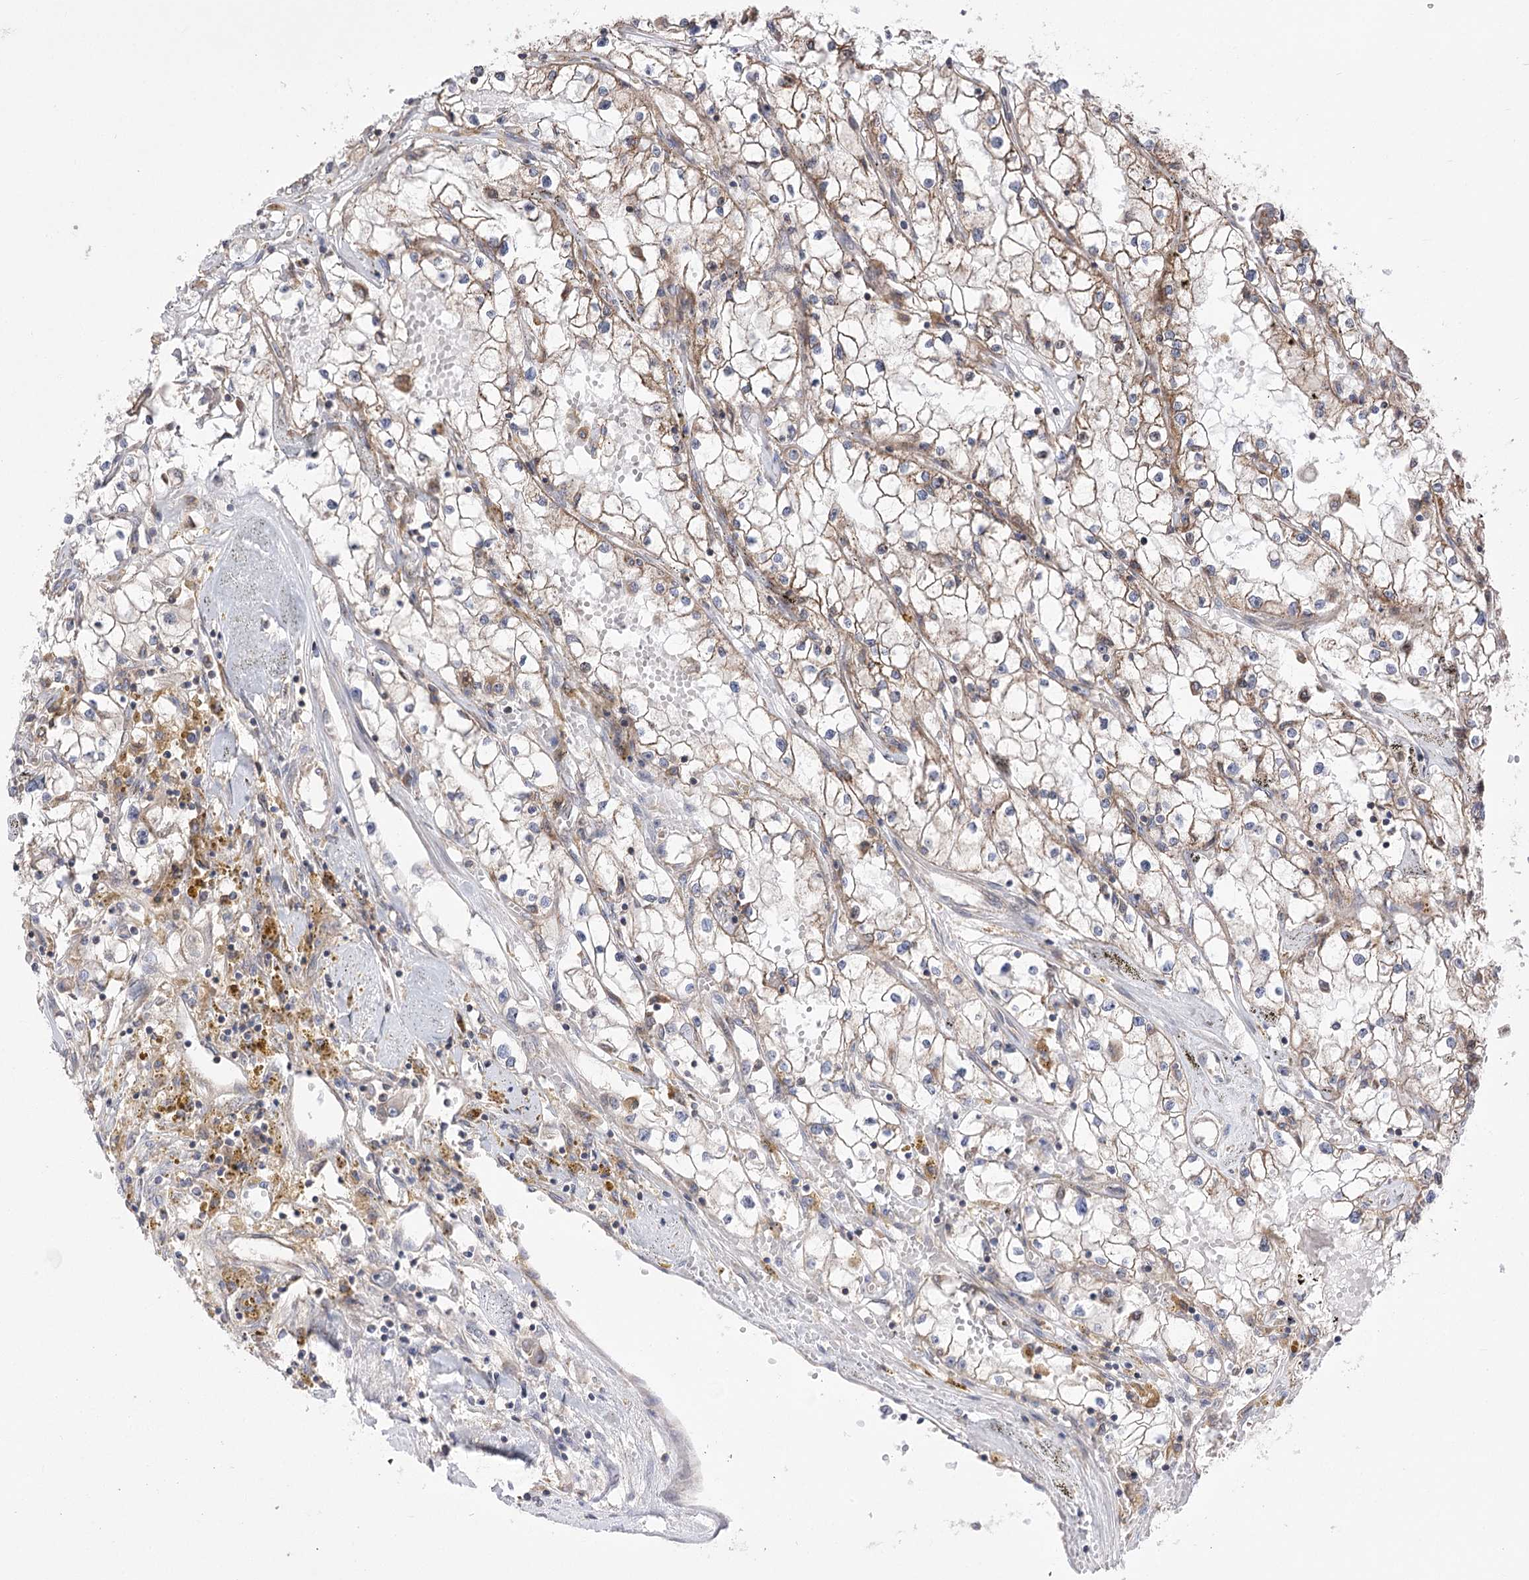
{"staining": {"intensity": "weak", "quantity": "<25%", "location": "cytoplasmic/membranous"}, "tissue": "renal cancer", "cell_type": "Tumor cells", "image_type": "cancer", "snomed": [{"axis": "morphology", "description": "Adenocarcinoma, NOS"}, {"axis": "topography", "description": "Kidney"}], "caption": "Tumor cells are negative for brown protein staining in renal cancer (adenocarcinoma).", "gene": "XYLB", "patient": {"sex": "male", "age": 56}}